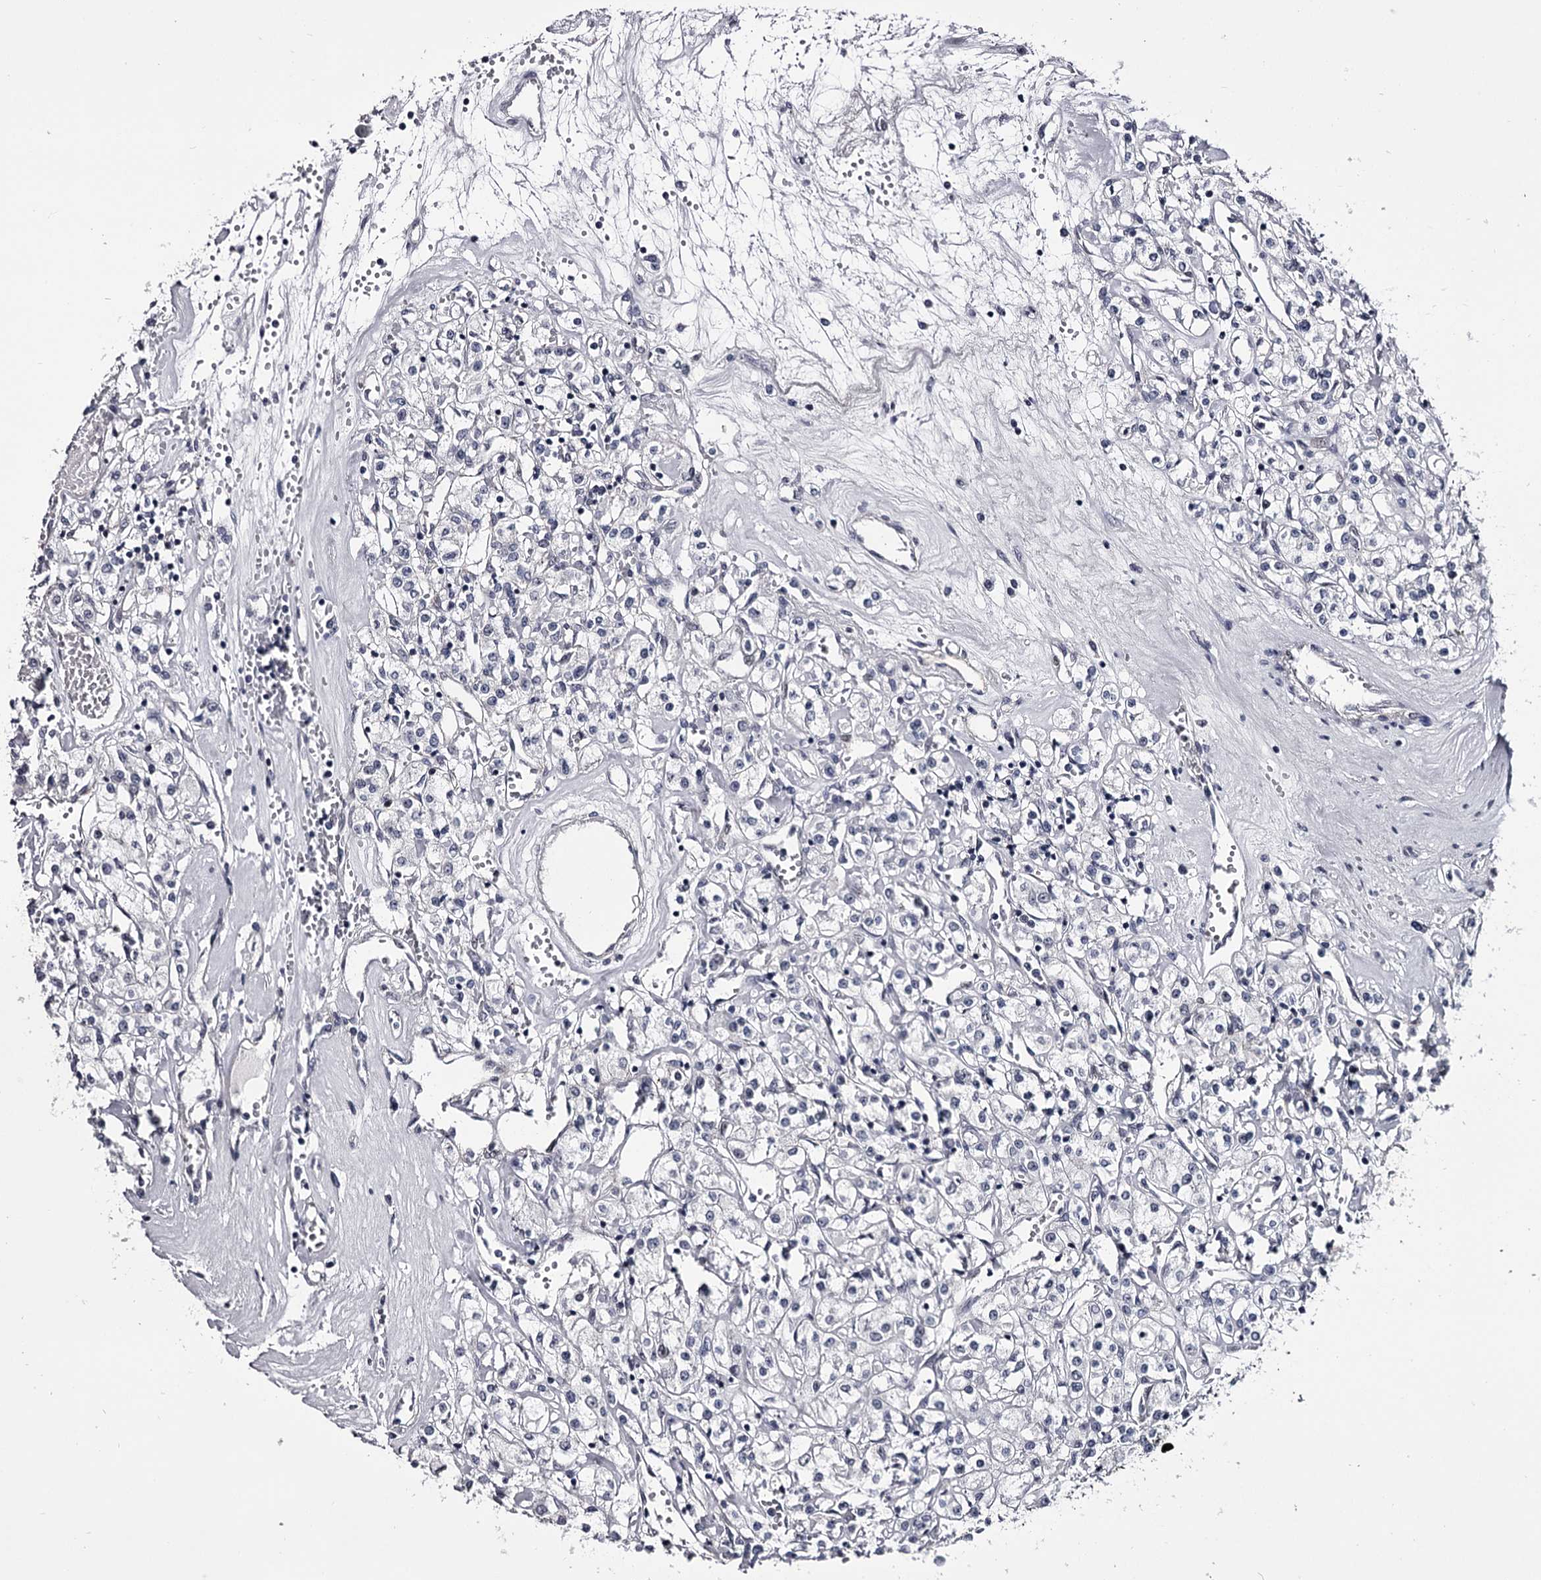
{"staining": {"intensity": "negative", "quantity": "none", "location": "none"}, "tissue": "renal cancer", "cell_type": "Tumor cells", "image_type": "cancer", "snomed": [{"axis": "morphology", "description": "Adenocarcinoma, NOS"}, {"axis": "topography", "description": "Kidney"}], "caption": "An image of adenocarcinoma (renal) stained for a protein exhibits no brown staining in tumor cells.", "gene": "OVOL2", "patient": {"sex": "female", "age": 59}}